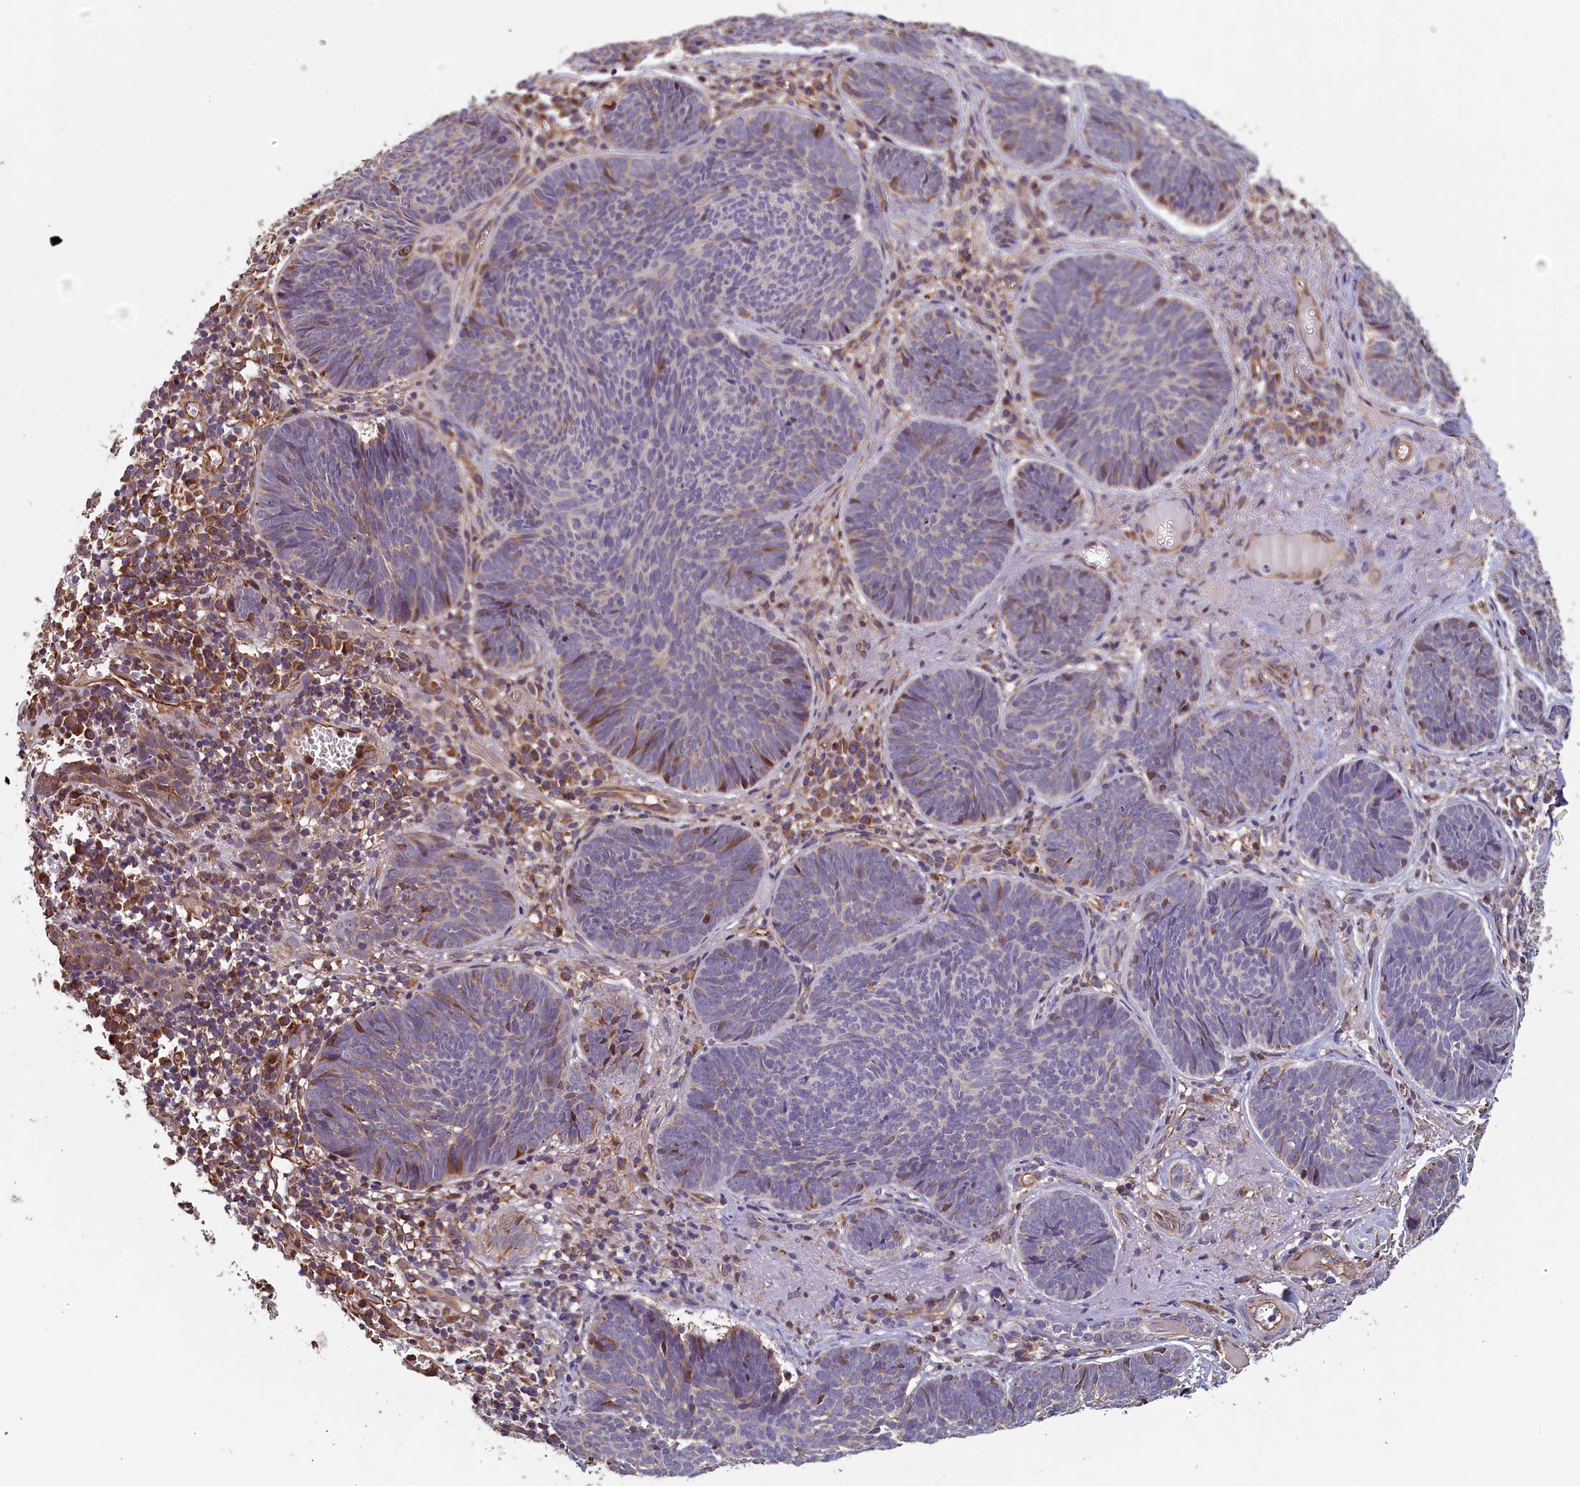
{"staining": {"intensity": "moderate", "quantity": "<25%", "location": "cytoplasmic/membranous"}, "tissue": "skin cancer", "cell_type": "Tumor cells", "image_type": "cancer", "snomed": [{"axis": "morphology", "description": "Basal cell carcinoma"}, {"axis": "topography", "description": "Skin"}], "caption": "An immunohistochemistry (IHC) micrograph of neoplastic tissue is shown. Protein staining in brown labels moderate cytoplasmic/membranous positivity in skin cancer (basal cell carcinoma) within tumor cells. (Brightfield microscopy of DAB IHC at high magnification).", "gene": "ACSBG1", "patient": {"sex": "female", "age": 74}}